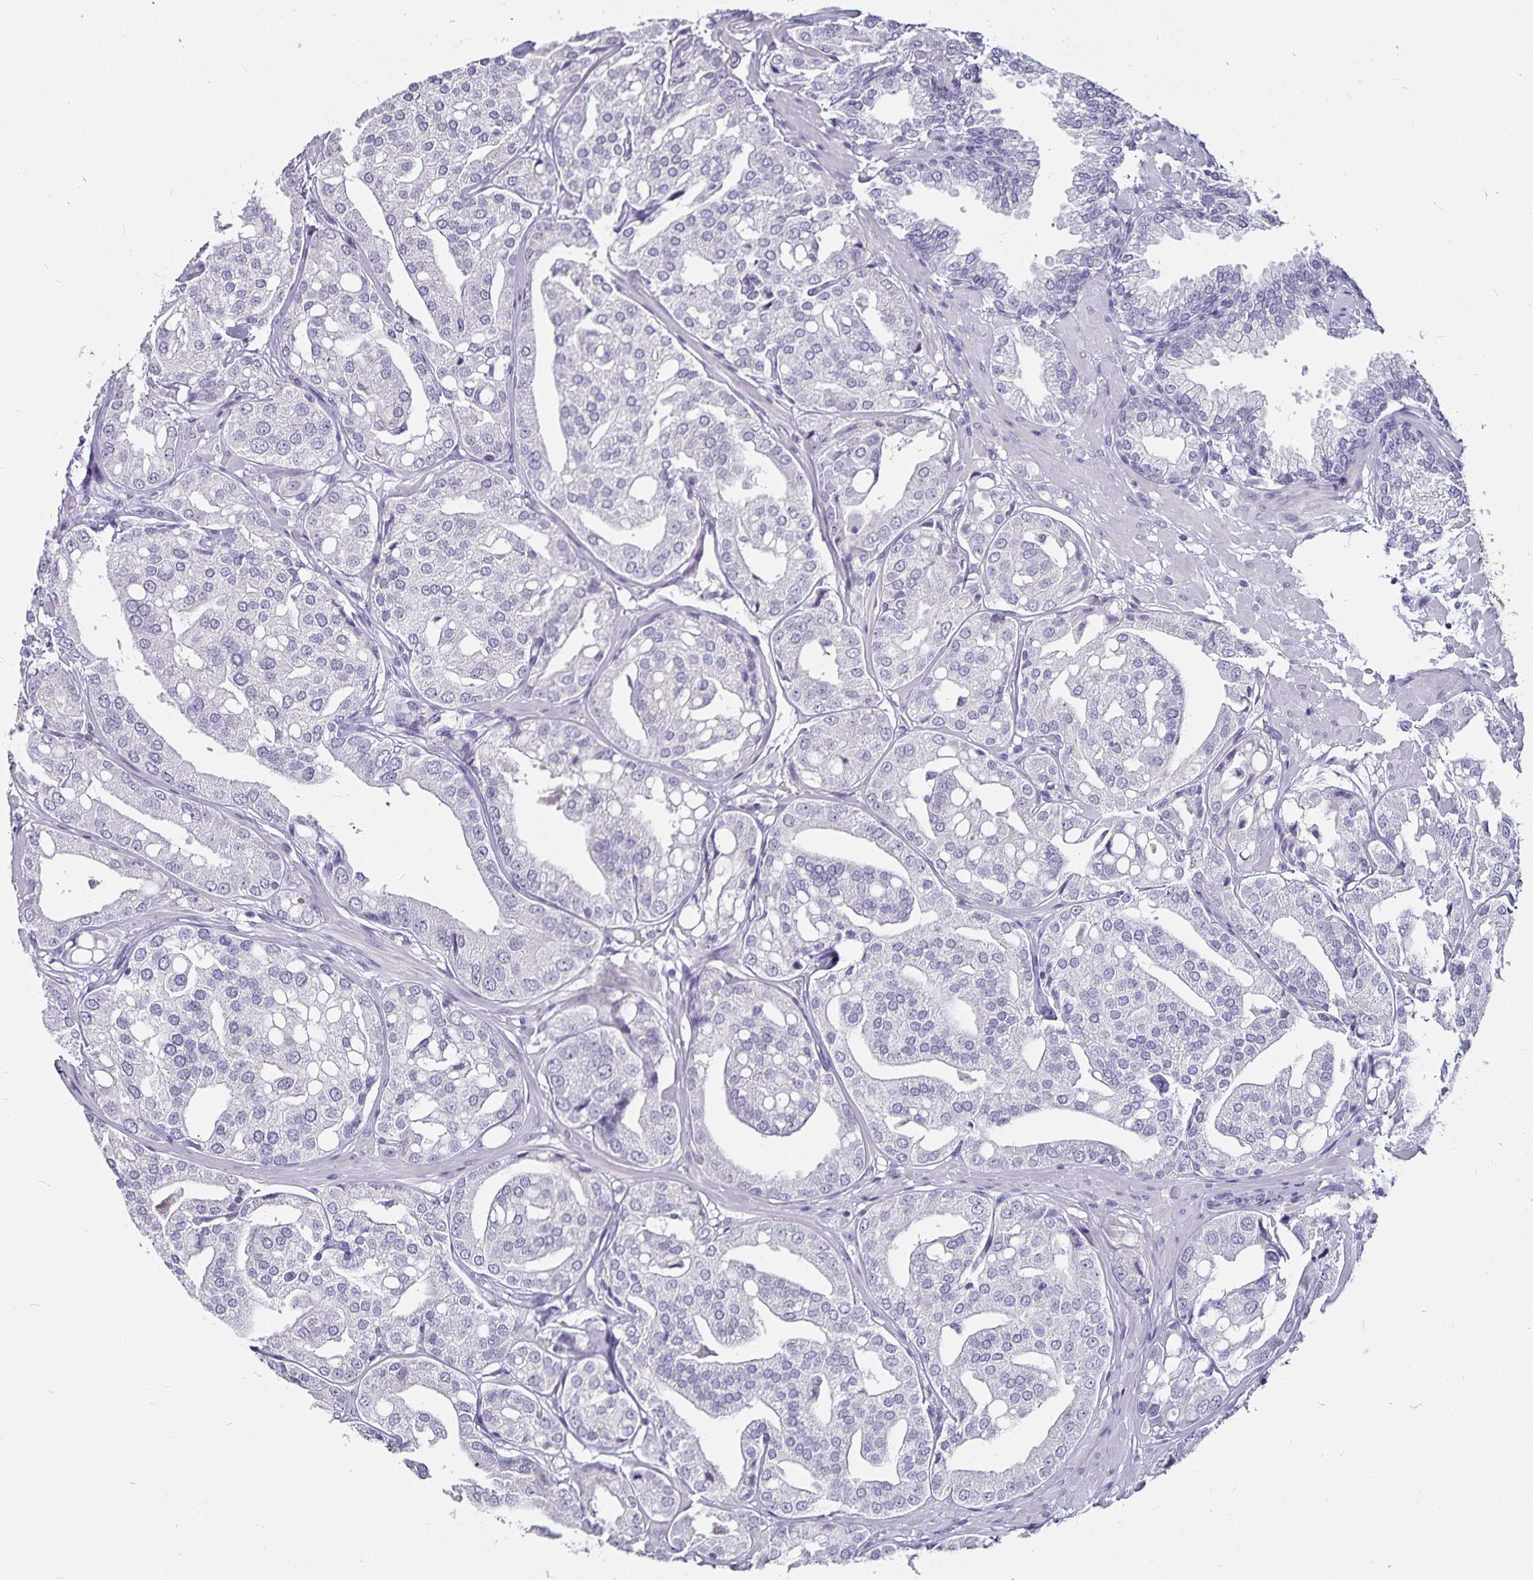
{"staining": {"intensity": "negative", "quantity": "none", "location": "none"}, "tissue": "renal cancer", "cell_type": "Tumor cells", "image_type": "cancer", "snomed": [{"axis": "morphology", "description": "Adenocarcinoma, NOS"}, {"axis": "topography", "description": "Urinary bladder"}], "caption": "IHC of adenocarcinoma (renal) demonstrates no expression in tumor cells.", "gene": "CA12", "patient": {"sex": "male", "age": 61}}